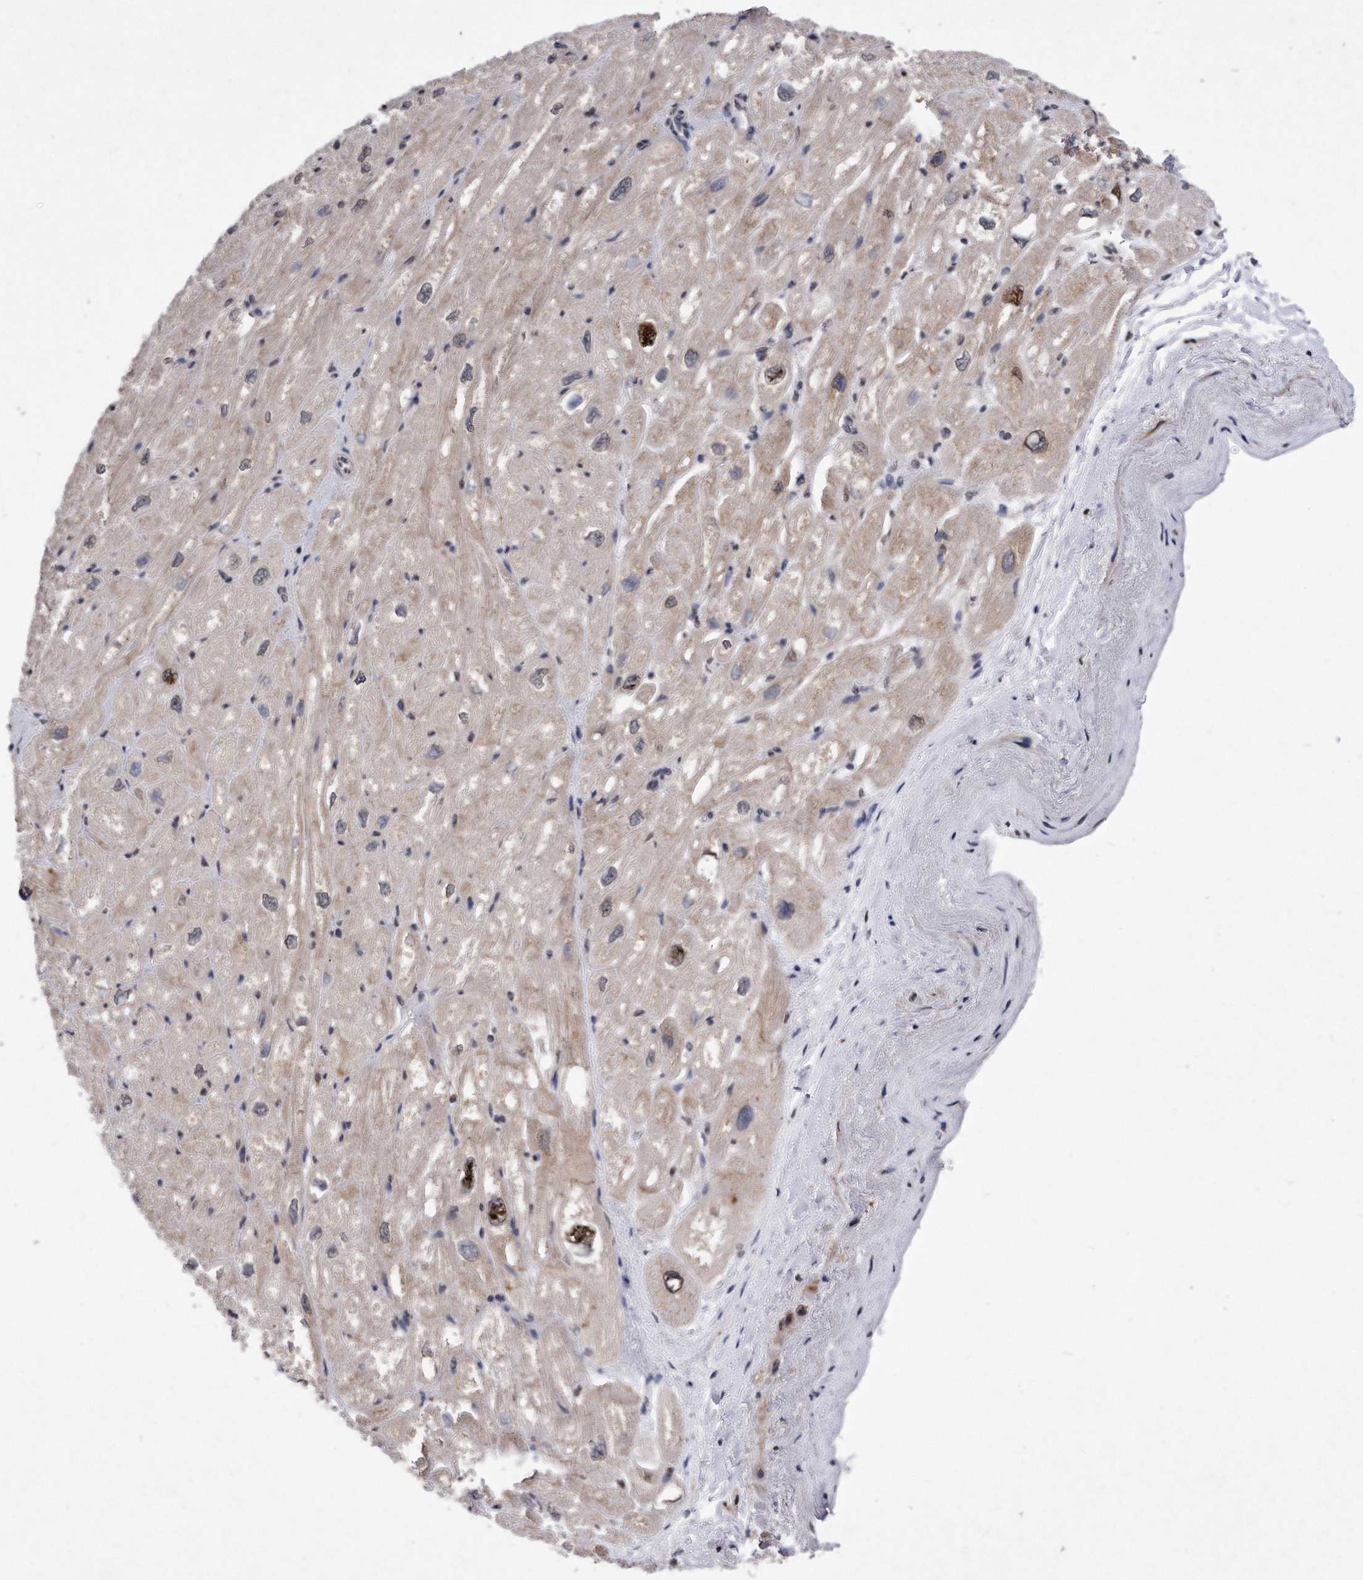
{"staining": {"intensity": "moderate", "quantity": "25%-75%", "location": "cytoplasmic/membranous,nuclear"}, "tissue": "heart muscle", "cell_type": "Cardiomyocytes", "image_type": "normal", "snomed": [{"axis": "morphology", "description": "Normal tissue, NOS"}, {"axis": "topography", "description": "Heart"}], "caption": "The photomicrograph exhibits staining of normal heart muscle, revealing moderate cytoplasmic/membranous,nuclear protein expression (brown color) within cardiomyocytes. (brown staining indicates protein expression, while blue staining denotes nuclei).", "gene": "DAB1", "patient": {"sex": "male", "age": 50}}